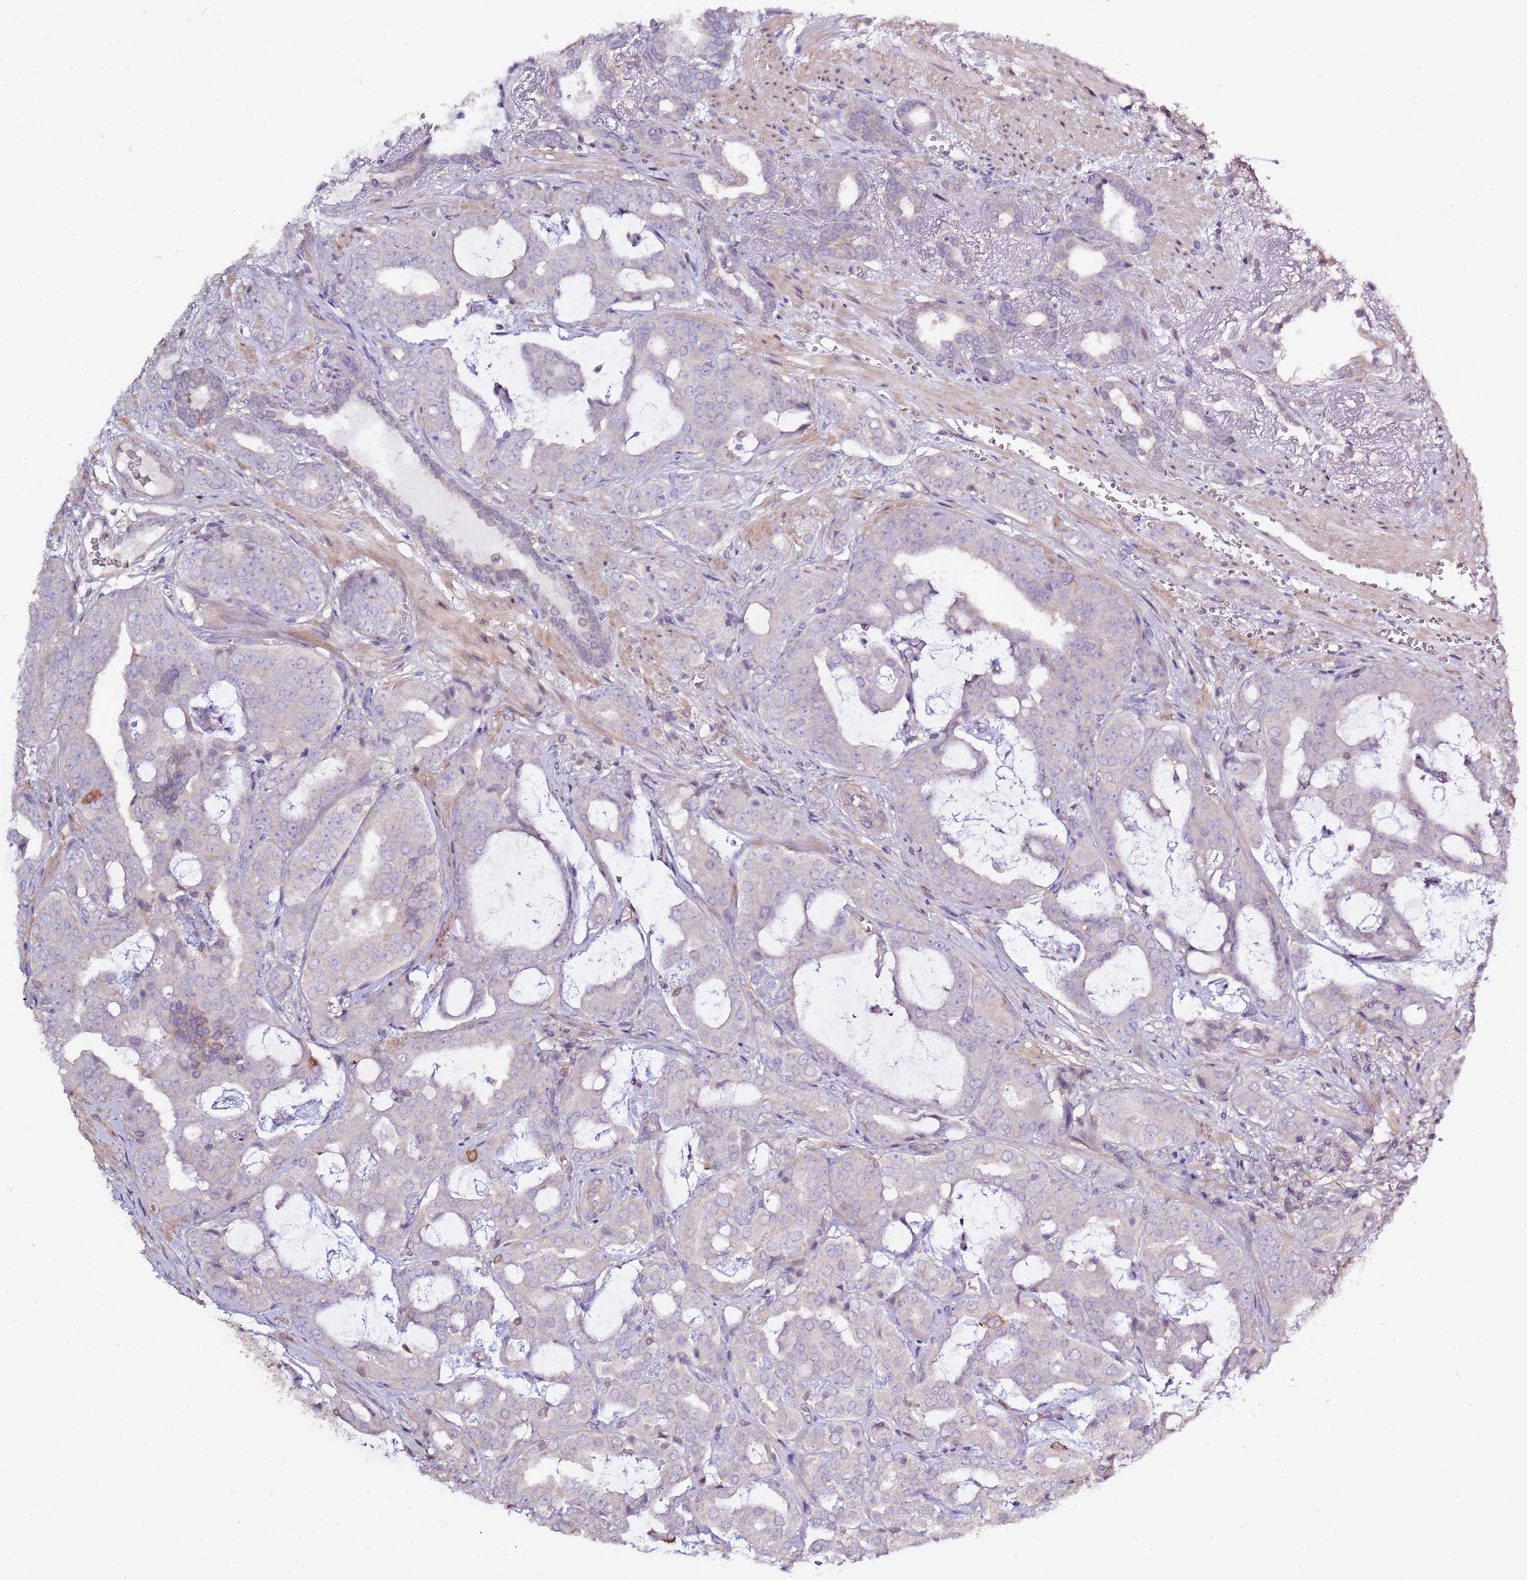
{"staining": {"intensity": "negative", "quantity": "none", "location": "none"}, "tissue": "prostate cancer", "cell_type": "Tumor cells", "image_type": "cancer", "snomed": [{"axis": "morphology", "description": "Adenocarcinoma, High grade"}, {"axis": "topography", "description": "Prostate"}], "caption": "Protein analysis of prostate cancer (high-grade adenocarcinoma) exhibits no significant expression in tumor cells.", "gene": "EVA1B", "patient": {"sex": "male", "age": 71}}